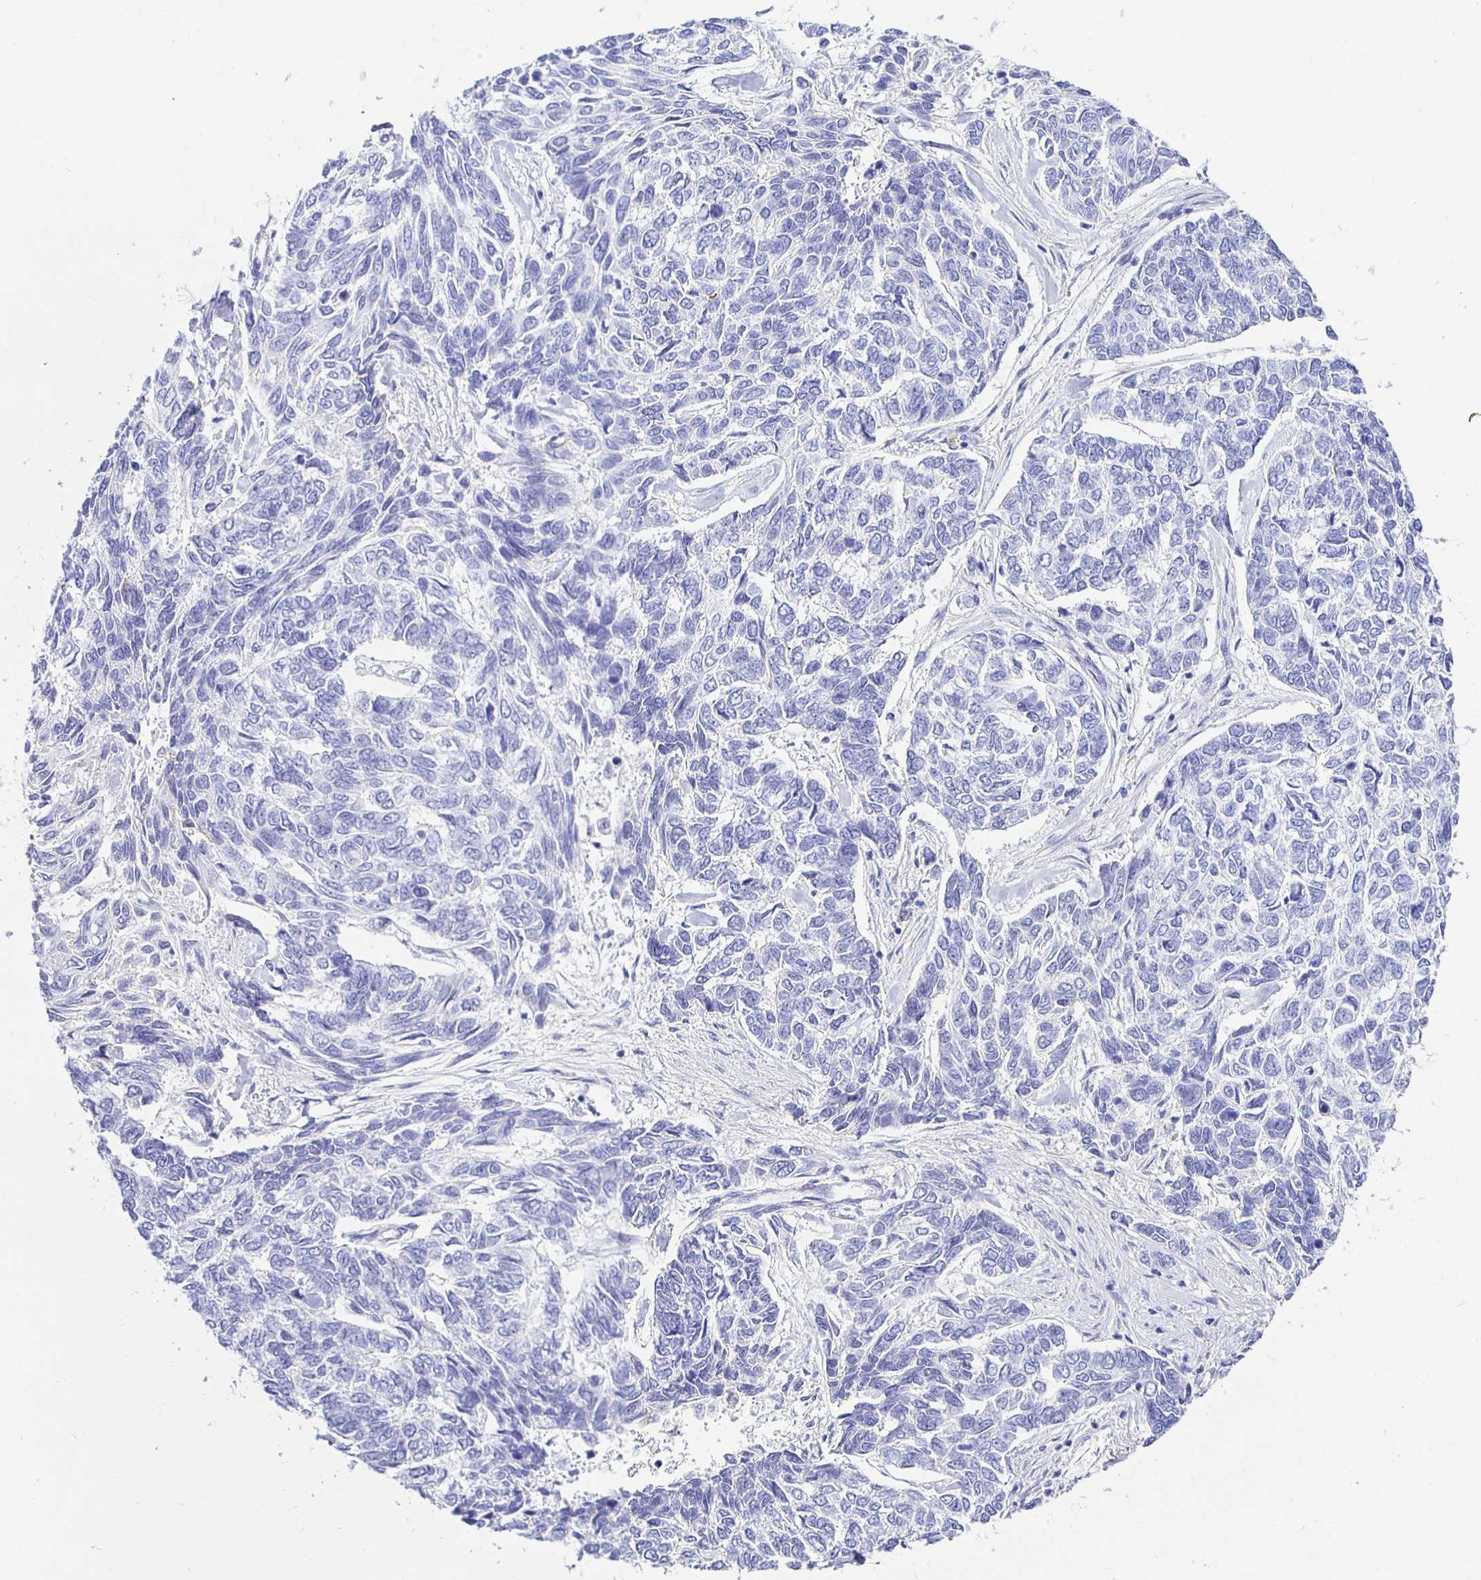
{"staining": {"intensity": "negative", "quantity": "none", "location": "none"}, "tissue": "skin cancer", "cell_type": "Tumor cells", "image_type": "cancer", "snomed": [{"axis": "morphology", "description": "Basal cell carcinoma"}, {"axis": "topography", "description": "Skin"}], "caption": "Protein analysis of skin cancer (basal cell carcinoma) displays no significant positivity in tumor cells.", "gene": "UMOD", "patient": {"sex": "female", "age": 65}}